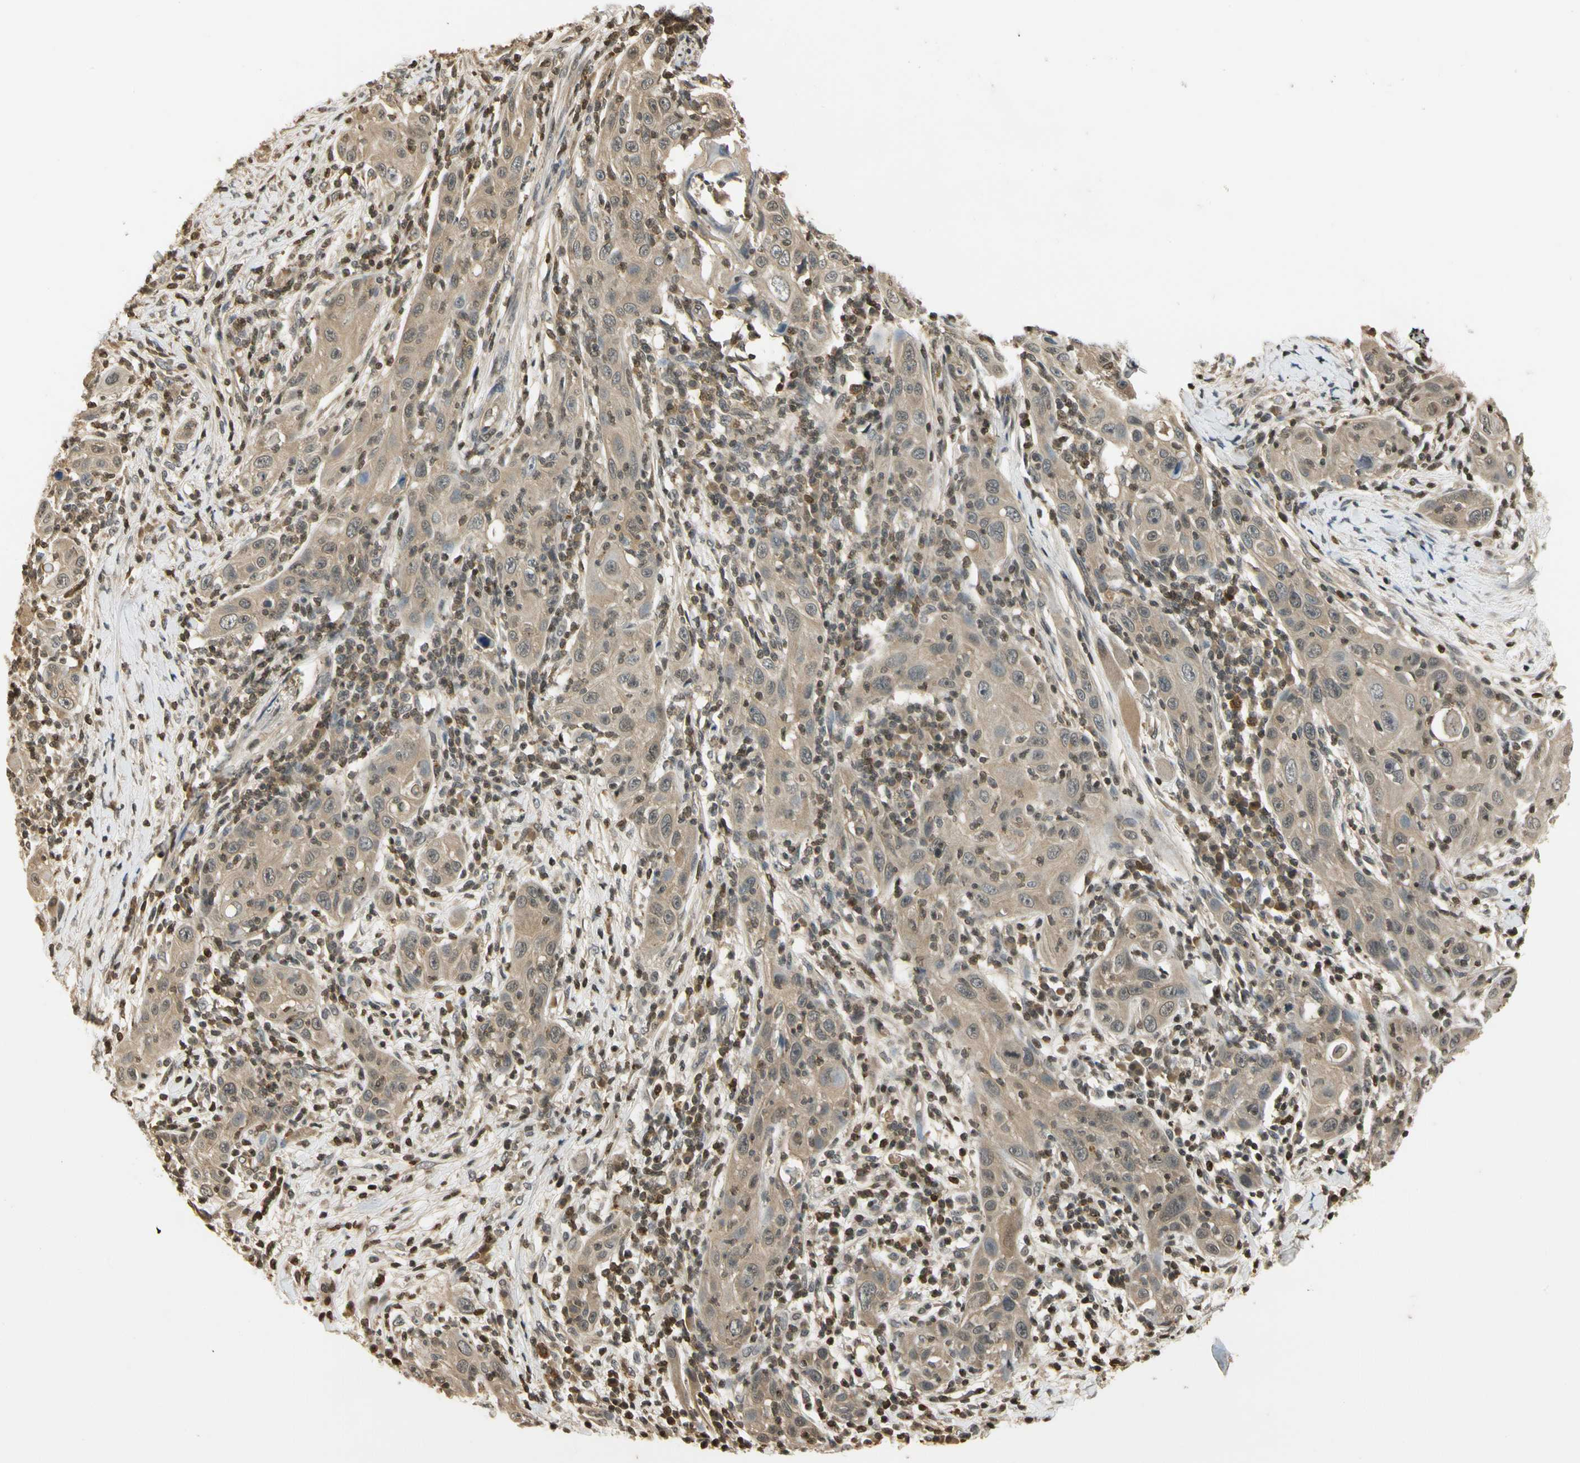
{"staining": {"intensity": "moderate", "quantity": ">75%", "location": "cytoplasmic/membranous"}, "tissue": "skin cancer", "cell_type": "Tumor cells", "image_type": "cancer", "snomed": [{"axis": "morphology", "description": "Squamous cell carcinoma, NOS"}, {"axis": "topography", "description": "Skin"}], "caption": "Protein staining by immunohistochemistry (IHC) demonstrates moderate cytoplasmic/membranous positivity in about >75% of tumor cells in skin cancer.", "gene": "SOD1", "patient": {"sex": "female", "age": 88}}